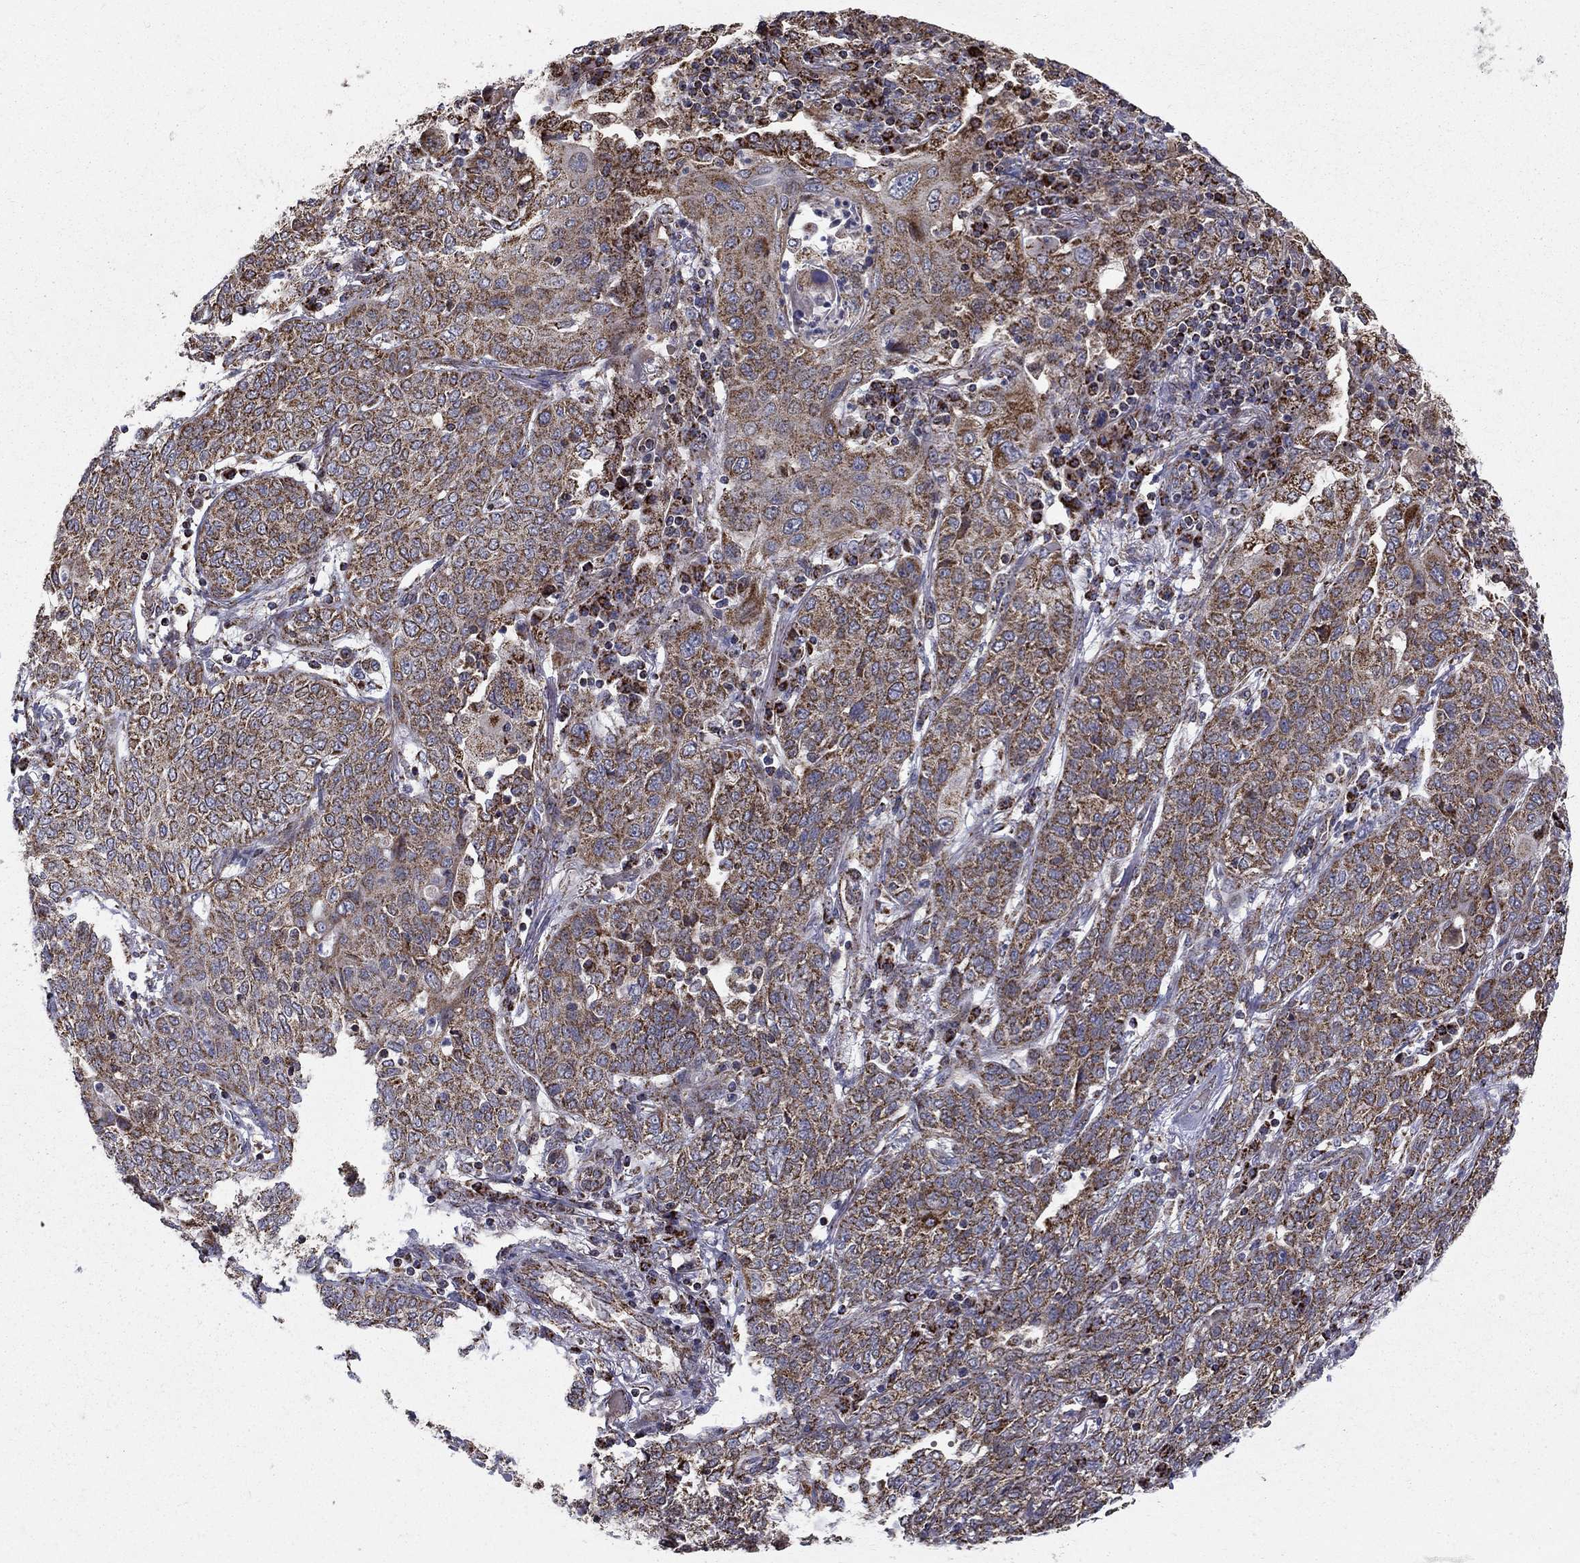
{"staining": {"intensity": "strong", "quantity": "<25%", "location": "cytoplasmic/membranous"}, "tissue": "lung cancer", "cell_type": "Tumor cells", "image_type": "cancer", "snomed": [{"axis": "morphology", "description": "Squamous cell carcinoma, NOS"}, {"axis": "topography", "description": "Lung"}], "caption": "The histopathology image shows a brown stain indicating the presence of a protein in the cytoplasmic/membranous of tumor cells in lung cancer (squamous cell carcinoma).", "gene": "NDUFS8", "patient": {"sex": "female", "age": 70}}